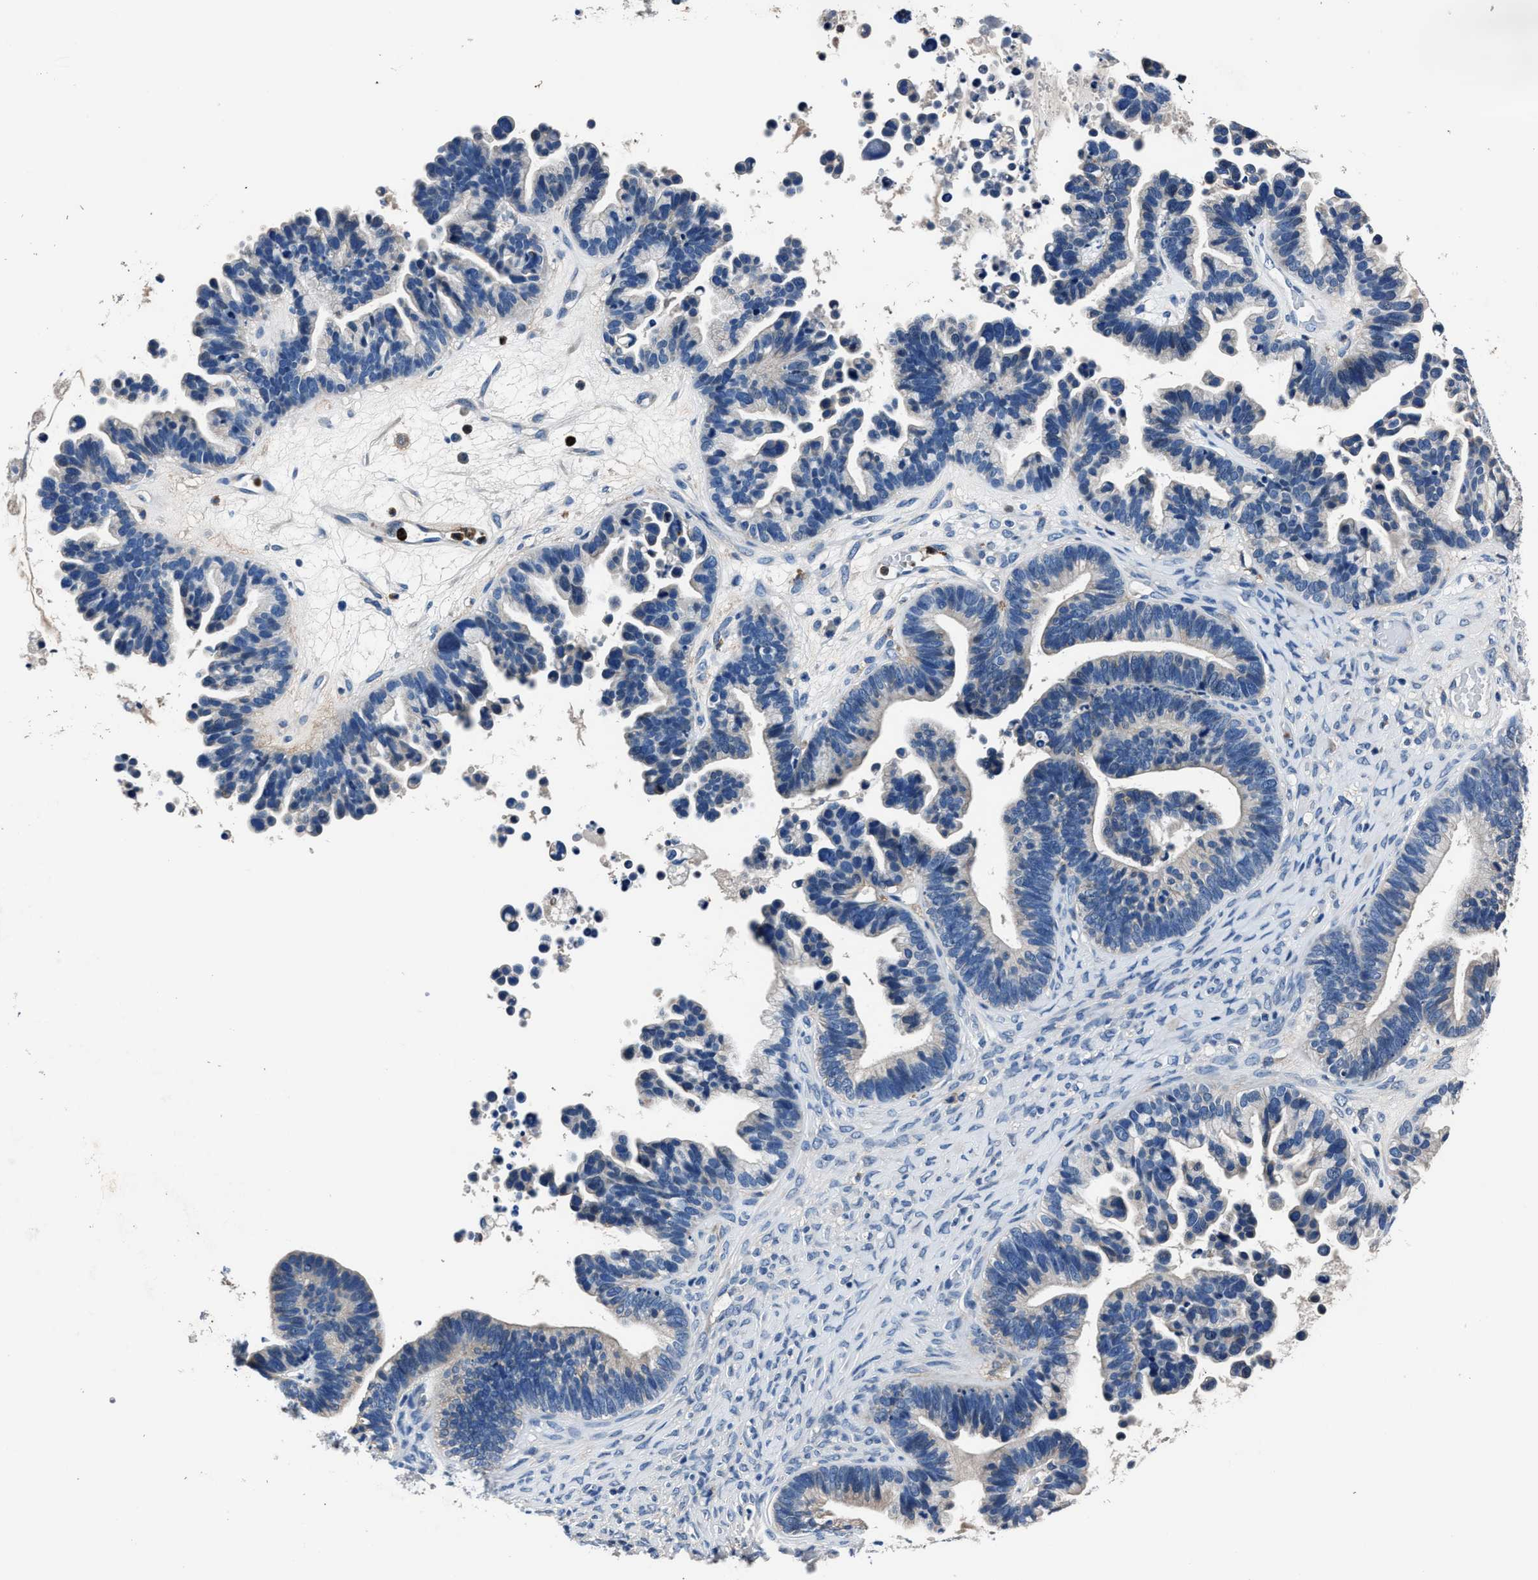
{"staining": {"intensity": "negative", "quantity": "none", "location": "none"}, "tissue": "ovarian cancer", "cell_type": "Tumor cells", "image_type": "cancer", "snomed": [{"axis": "morphology", "description": "Cystadenocarcinoma, serous, NOS"}, {"axis": "topography", "description": "Ovary"}], "caption": "The immunohistochemistry (IHC) micrograph has no significant positivity in tumor cells of ovarian cancer tissue.", "gene": "FGL2", "patient": {"sex": "female", "age": 56}}